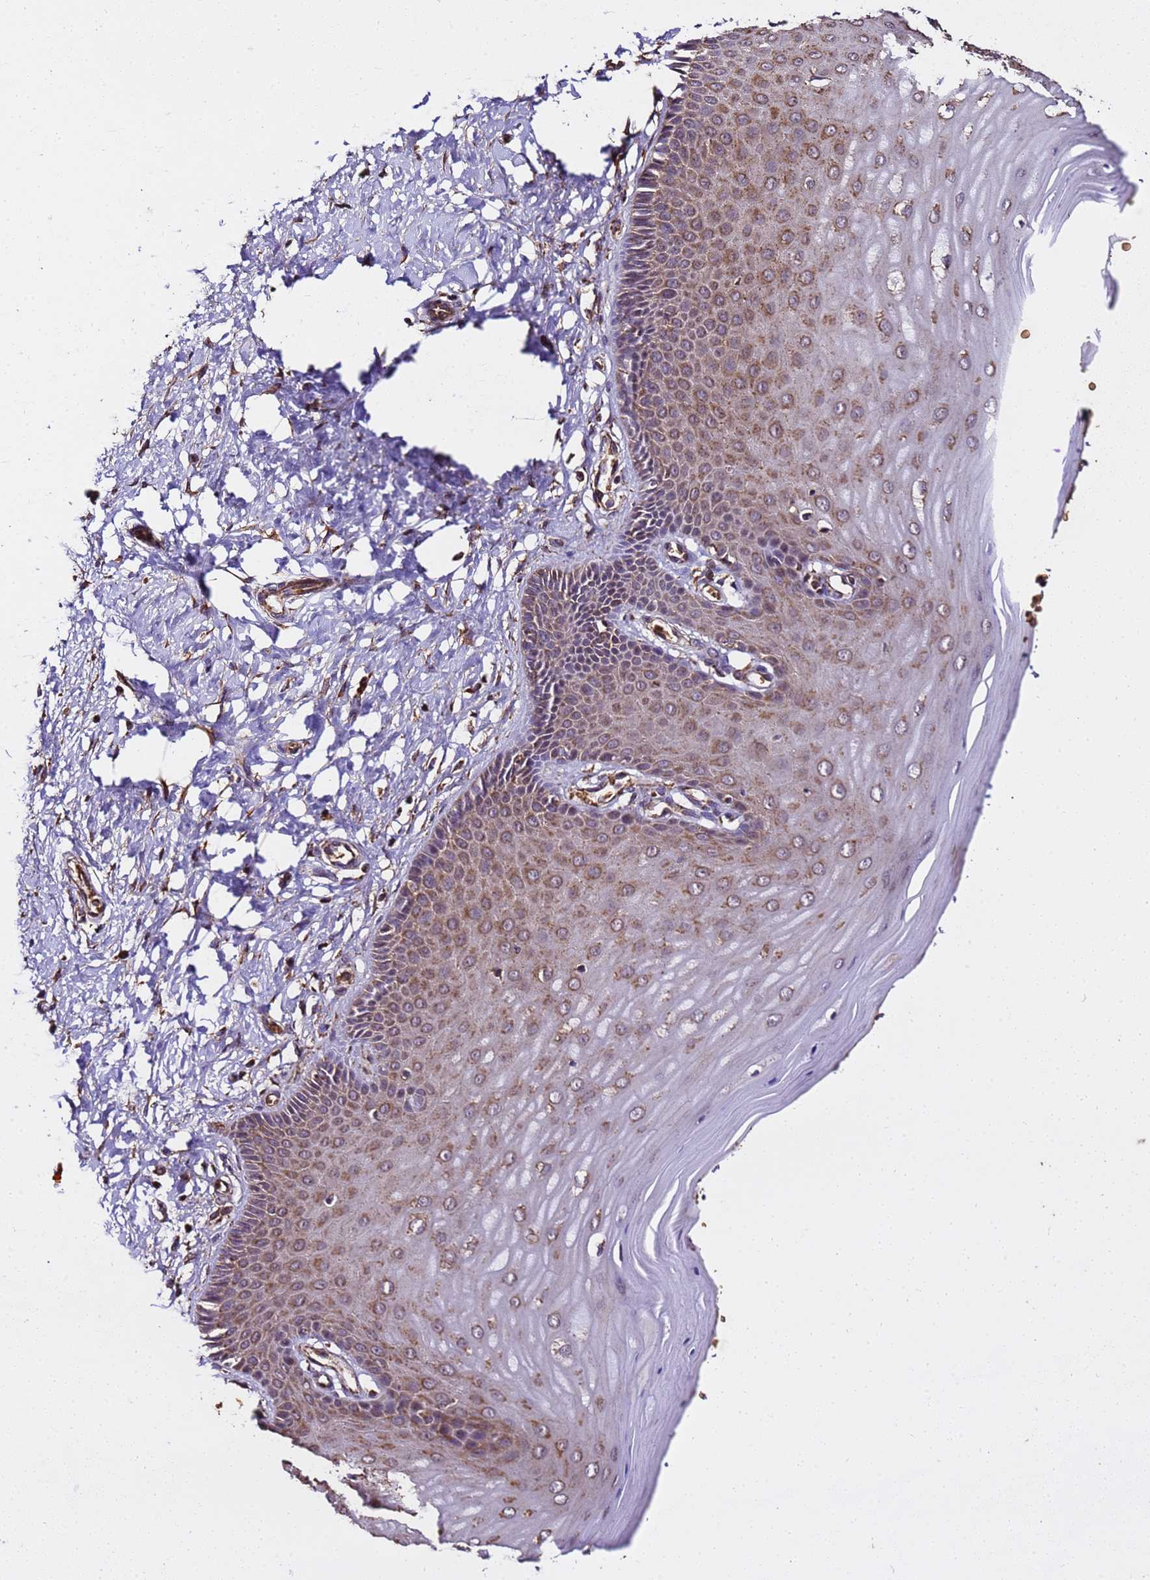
{"staining": {"intensity": "moderate", "quantity": ">75%", "location": "cytoplasmic/membranous"}, "tissue": "cervix", "cell_type": "Glandular cells", "image_type": "normal", "snomed": [{"axis": "morphology", "description": "Normal tissue, NOS"}, {"axis": "topography", "description": "Cervix"}], "caption": "The immunohistochemical stain labels moderate cytoplasmic/membranous positivity in glandular cells of normal cervix.", "gene": "LRRIQ1", "patient": {"sex": "female", "age": 55}}